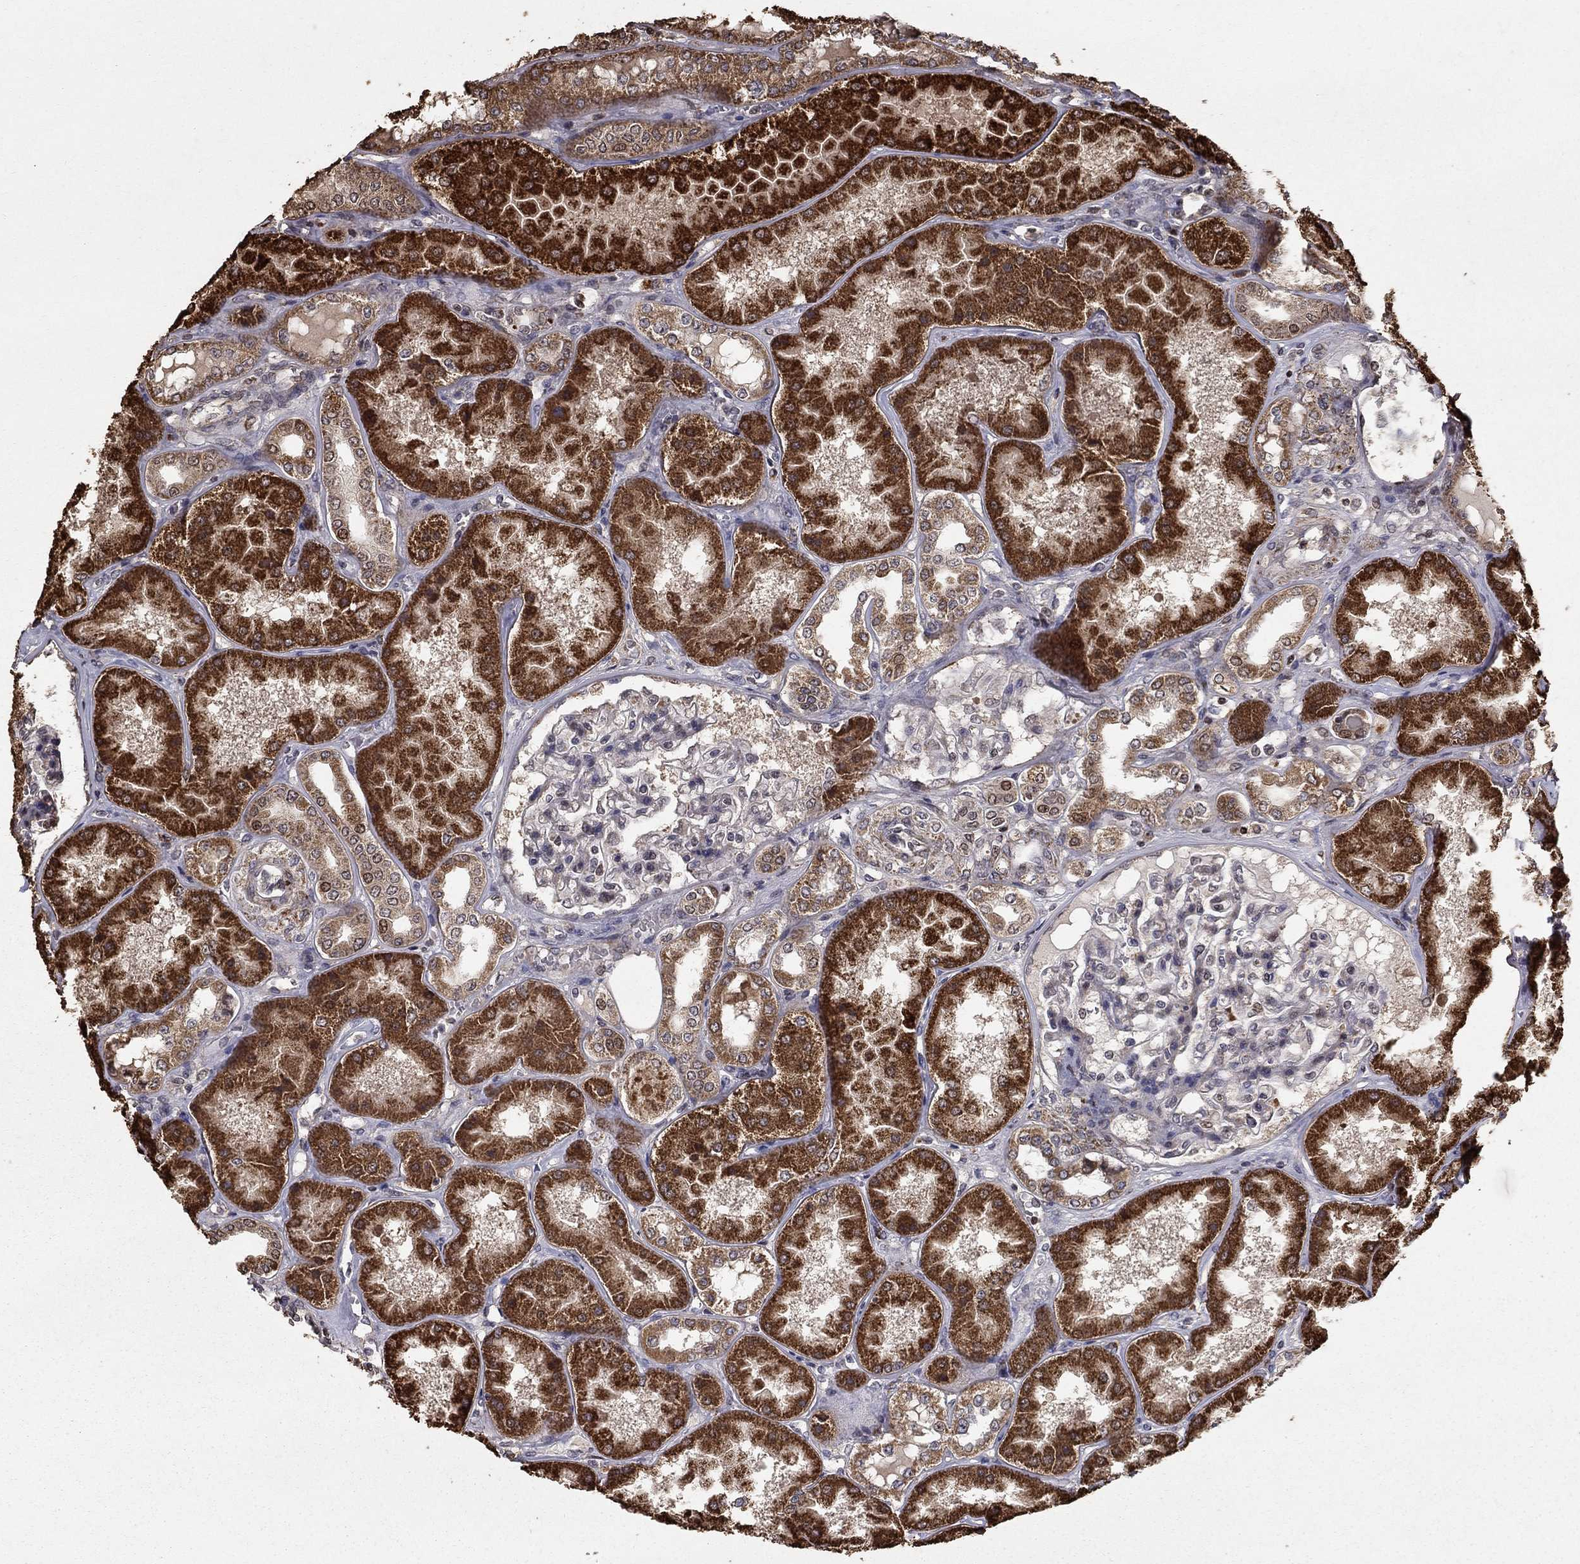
{"staining": {"intensity": "negative", "quantity": "none", "location": "none"}, "tissue": "kidney", "cell_type": "Cells in glomeruli", "image_type": "normal", "snomed": [{"axis": "morphology", "description": "Normal tissue, NOS"}, {"axis": "topography", "description": "Kidney"}], "caption": "Immunohistochemistry (IHC) photomicrograph of unremarkable kidney stained for a protein (brown), which demonstrates no staining in cells in glomeruli. Nuclei are stained in blue.", "gene": "ACOT13", "patient": {"sex": "female", "age": 56}}